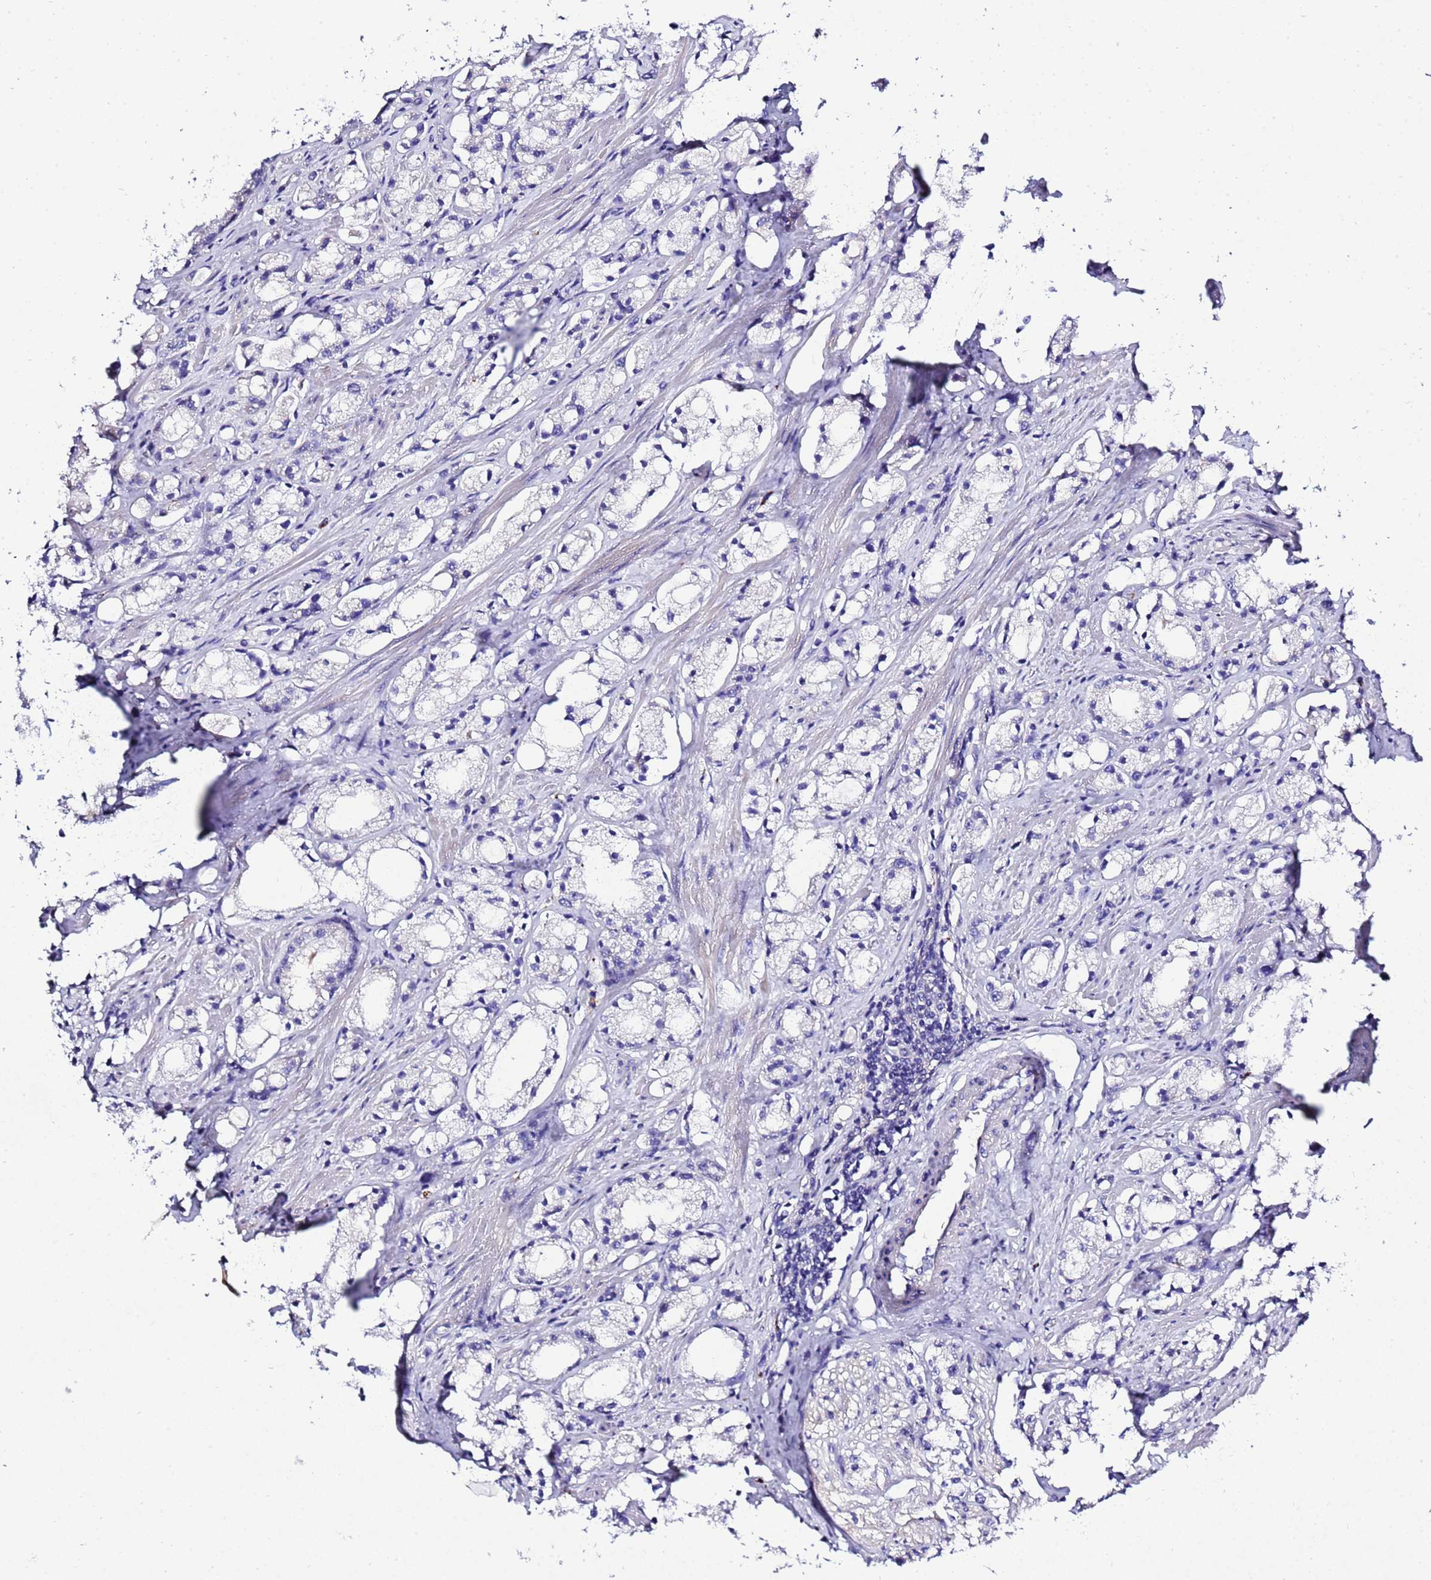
{"staining": {"intensity": "negative", "quantity": "none", "location": "none"}, "tissue": "prostate cancer", "cell_type": "Tumor cells", "image_type": "cancer", "snomed": [{"axis": "morphology", "description": "Adenocarcinoma, High grade"}, {"axis": "topography", "description": "Prostate"}], "caption": "An IHC image of prostate cancer (high-grade adenocarcinoma) is shown. There is no staining in tumor cells of prostate cancer (high-grade adenocarcinoma).", "gene": "KICS2", "patient": {"sex": "male", "age": 66}}